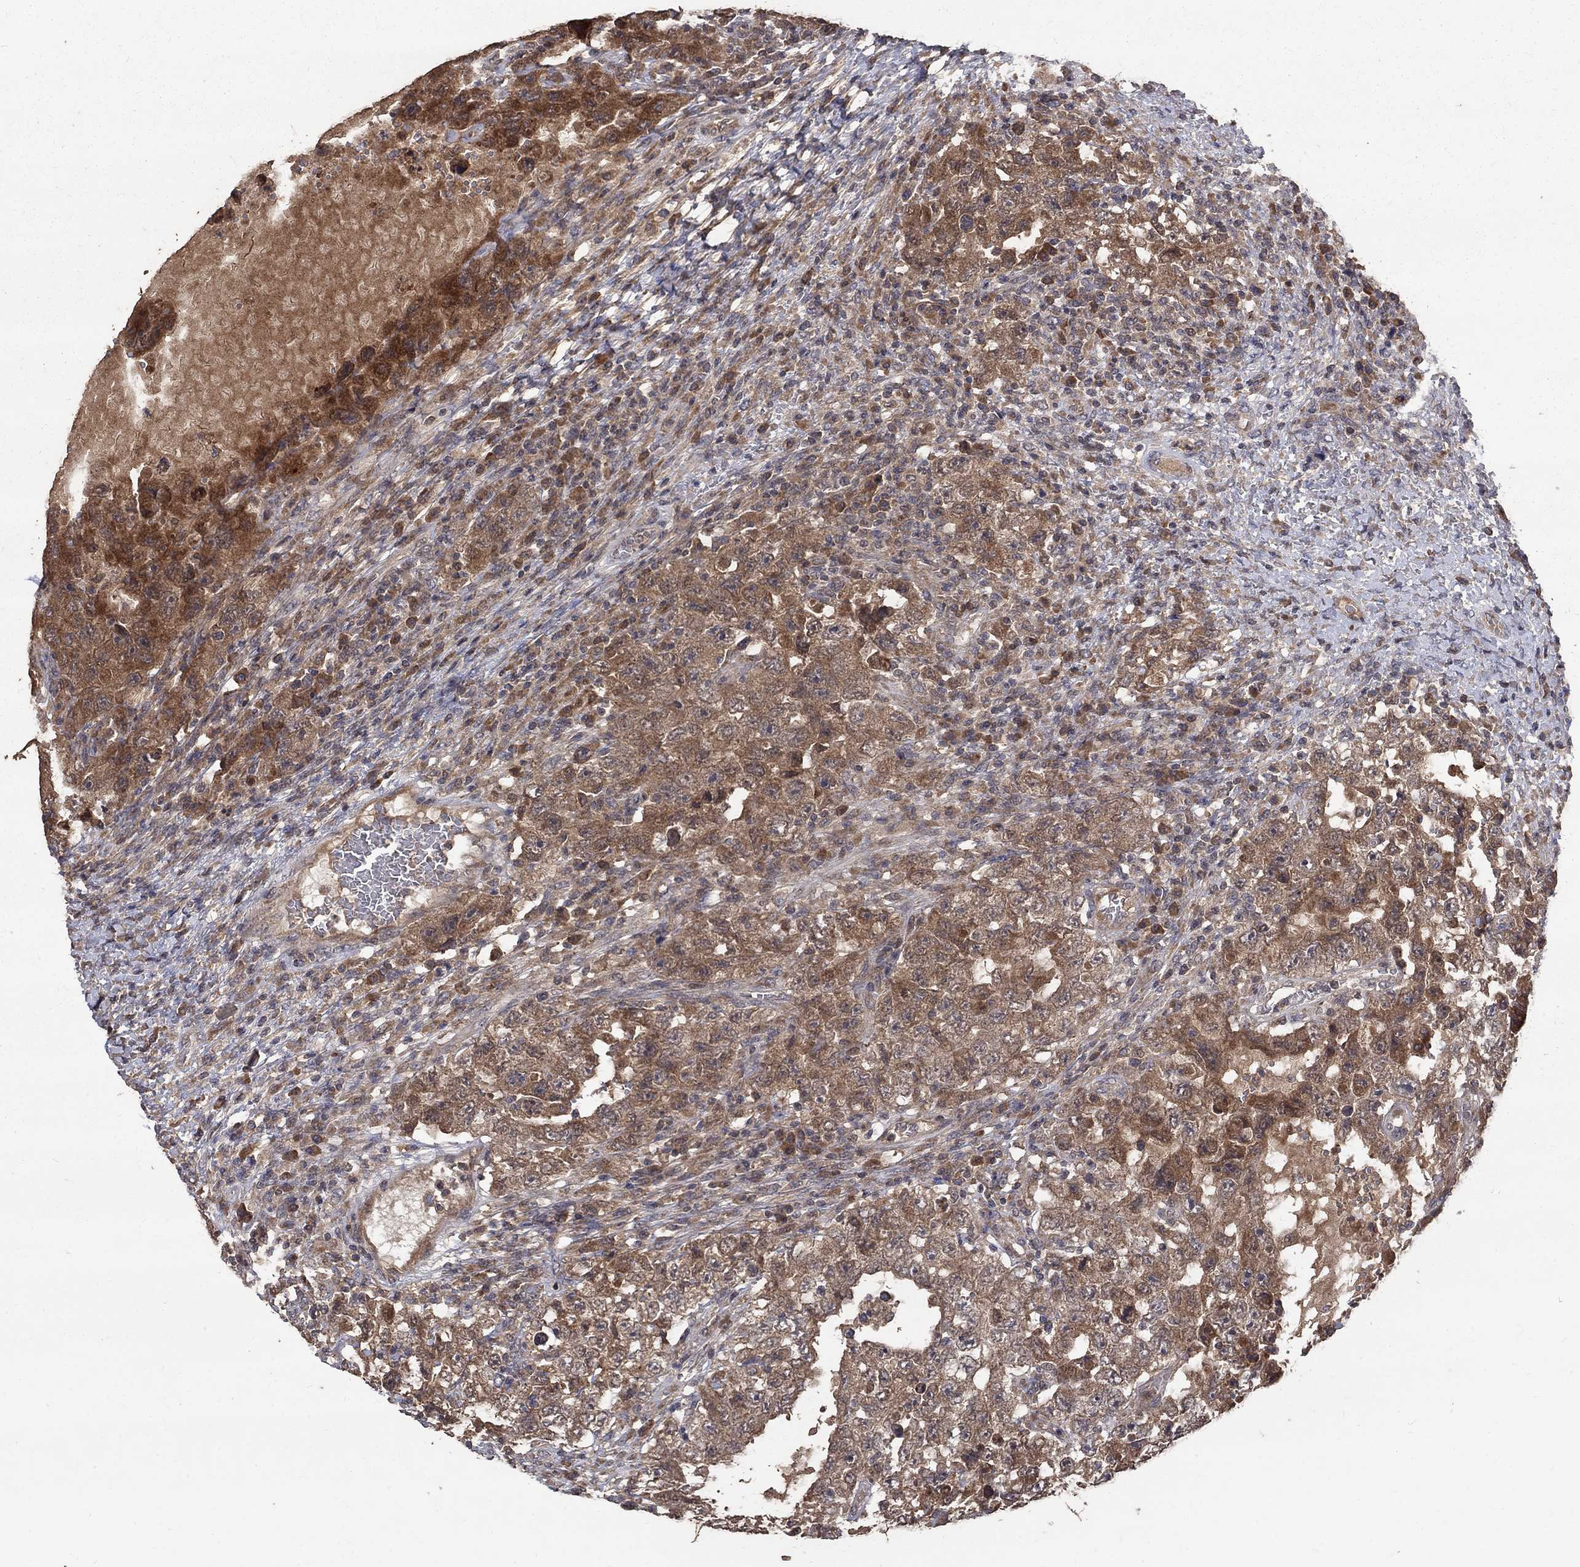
{"staining": {"intensity": "moderate", "quantity": "25%-75%", "location": "cytoplasmic/membranous"}, "tissue": "testis cancer", "cell_type": "Tumor cells", "image_type": "cancer", "snomed": [{"axis": "morphology", "description": "Carcinoma, Embryonal, NOS"}, {"axis": "topography", "description": "Testis"}], "caption": "DAB (3,3'-diaminobenzidine) immunohistochemical staining of embryonal carcinoma (testis) exhibits moderate cytoplasmic/membranous protein positivity in about 25%-75% of tumor cells.", "gene": "C17orf75", "patient": {"sex": "male", "age": 26}}